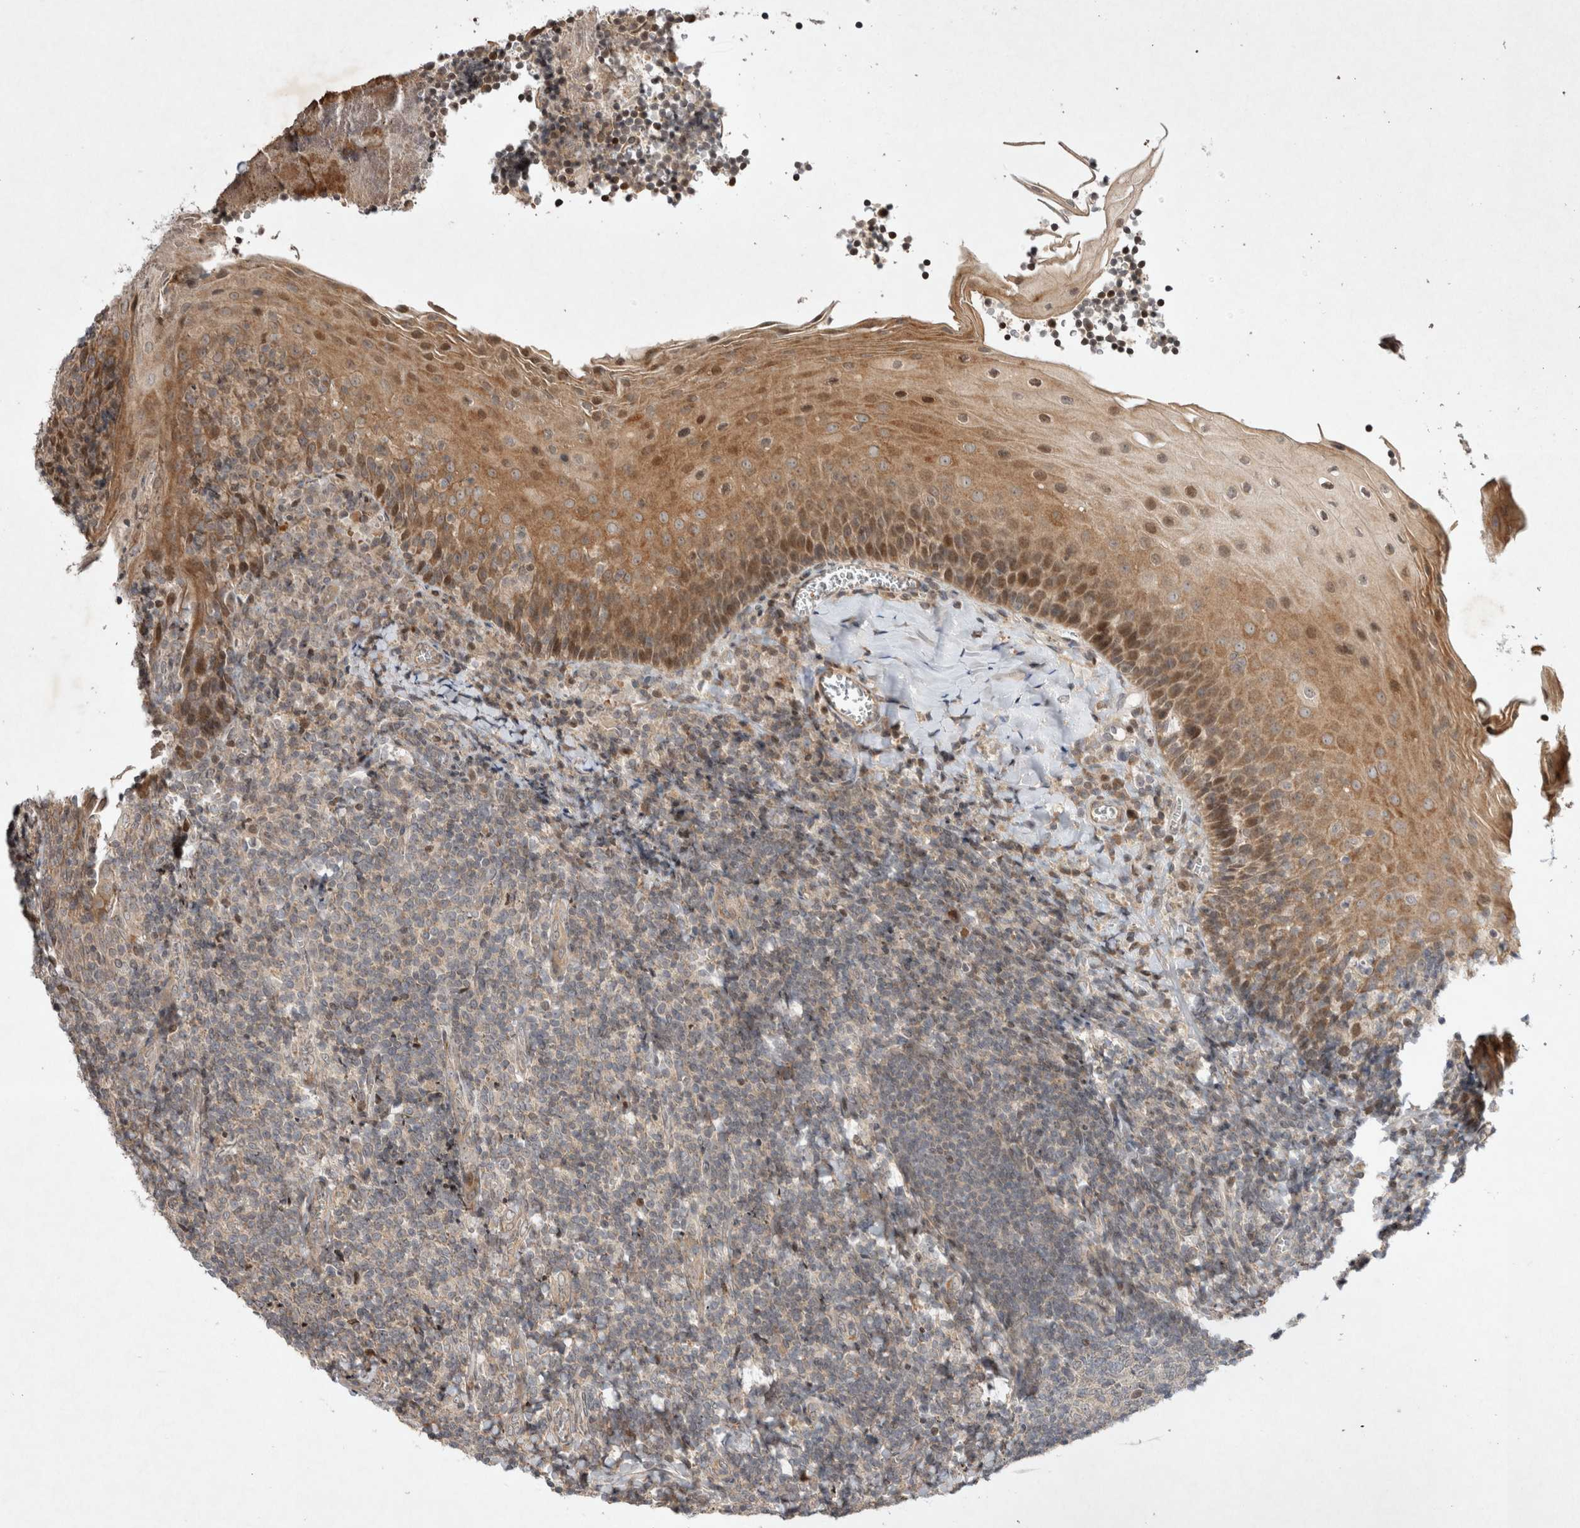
{"staining": {"intensity": "moderate", "quantity": "<25%", "location": "nuclear"}, "tissue": "tonsil", "cell_type": "Germinal center cells", "image_type": "normal", "snomed": [{"axis": "morphology", "description": "Normal tissue, NOS"}, {"axis": "topography", "description": "Tonsil"}], "caption": "Immunohistochemical staining of unremarkable tonsil reveals low levels of moderate nuclear expression in about <25% of germinal center cells.", "gene": "EIF2AK1", "patient": {"sex": "male", "age": 27}}